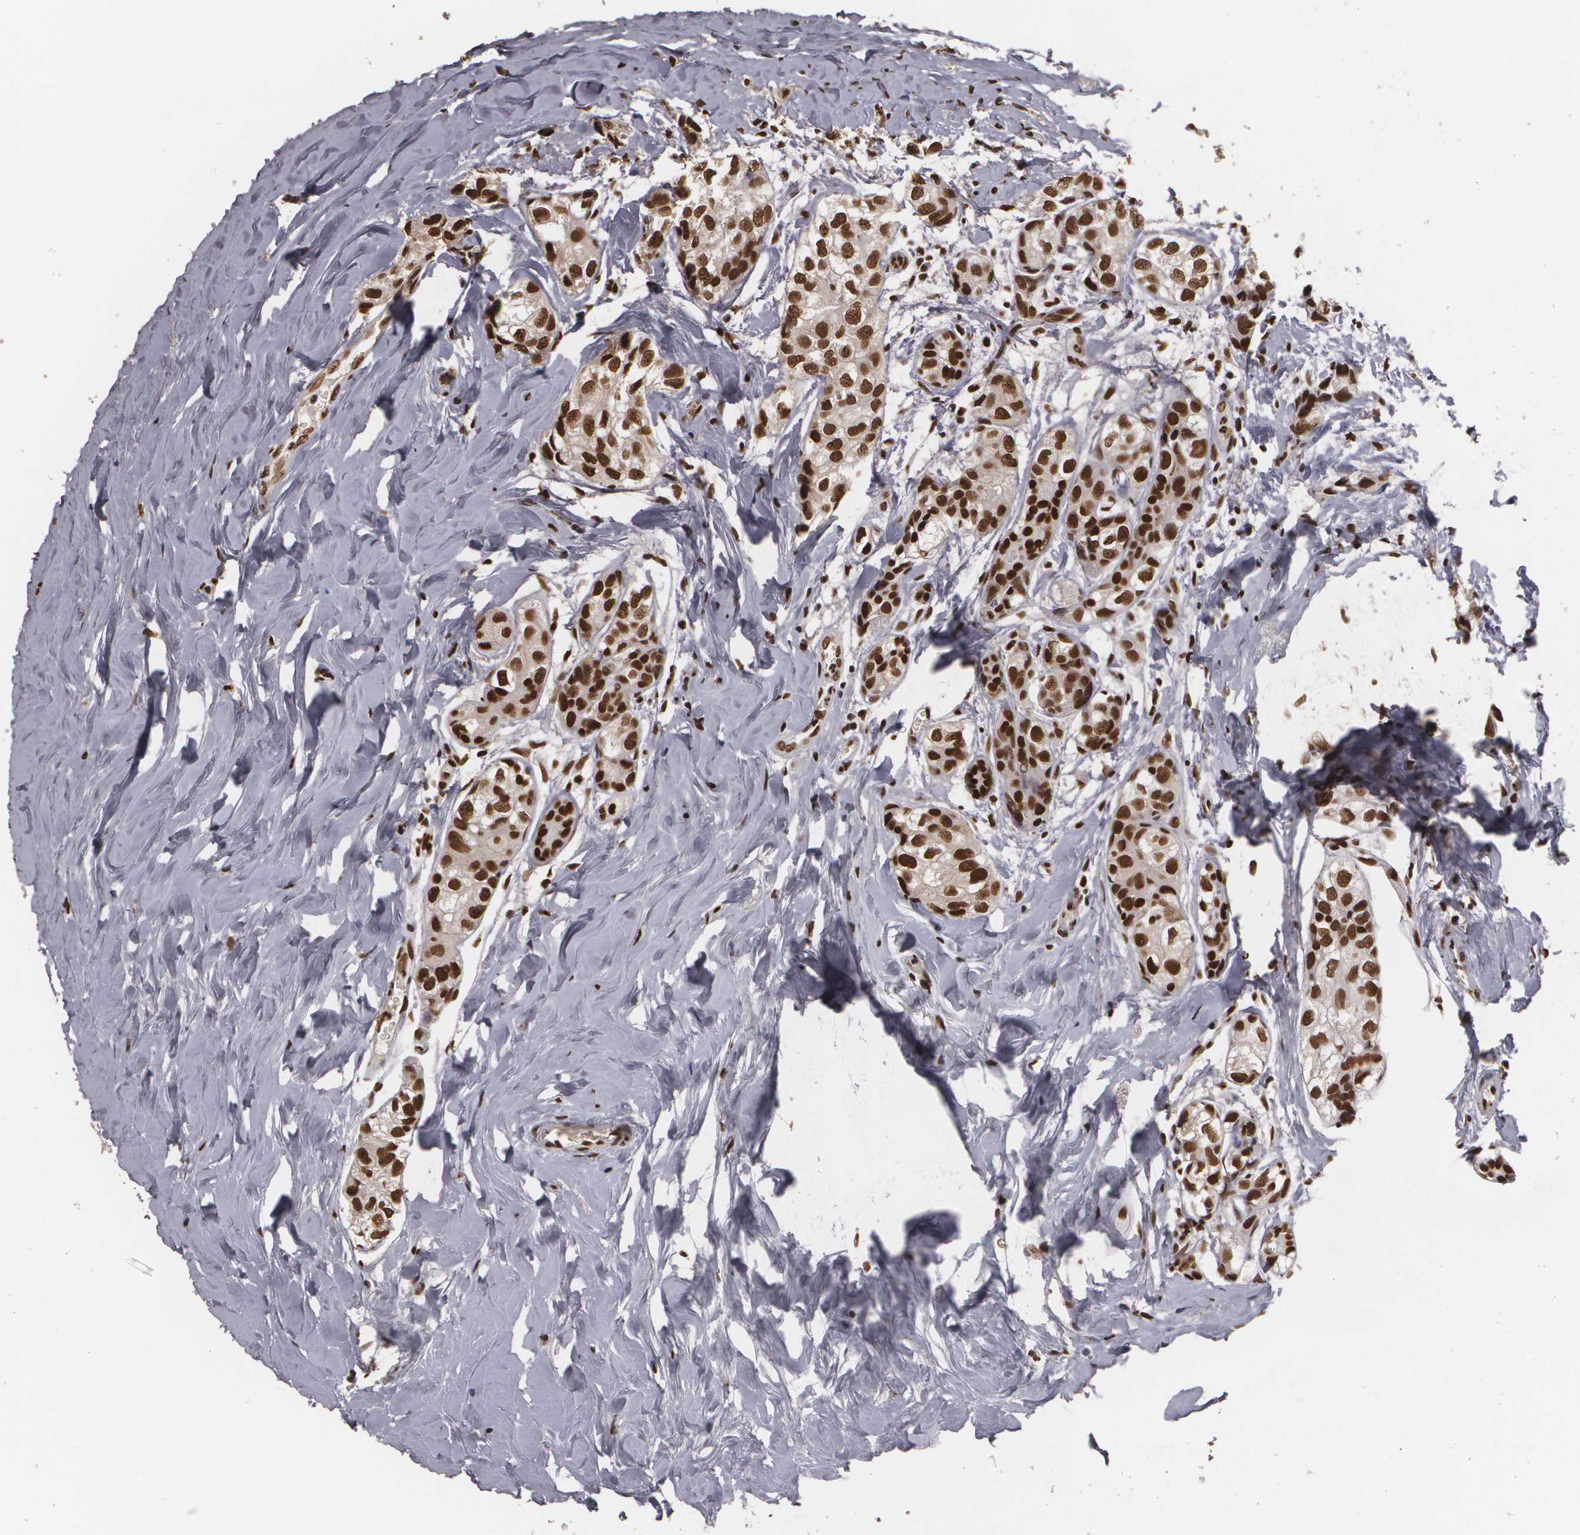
{"staining": {"intensity": "strong", "quantity": ">75%", "location": "cytoplasmic/membranous,nuclear"}, "tissue": "breast cancer", "cell_type": "Tumor cells", "image_type": "cancer", "snomed": [{"axis": "morphology", "description": "Duct carcinoma"}, {"axis": "topography", "description": "Breast"}], "caption": "Brown immunohistochemical staining in human invasive ductal carcinoma (breast) shows strong cytoplasmic/membranous and nuclear expression in about >75% of tumor cells. (DAB IHC with brightfield microscopy, high magnification).", "gene": "RCOR1", "patient": {"sex": "female", "age": 68}}